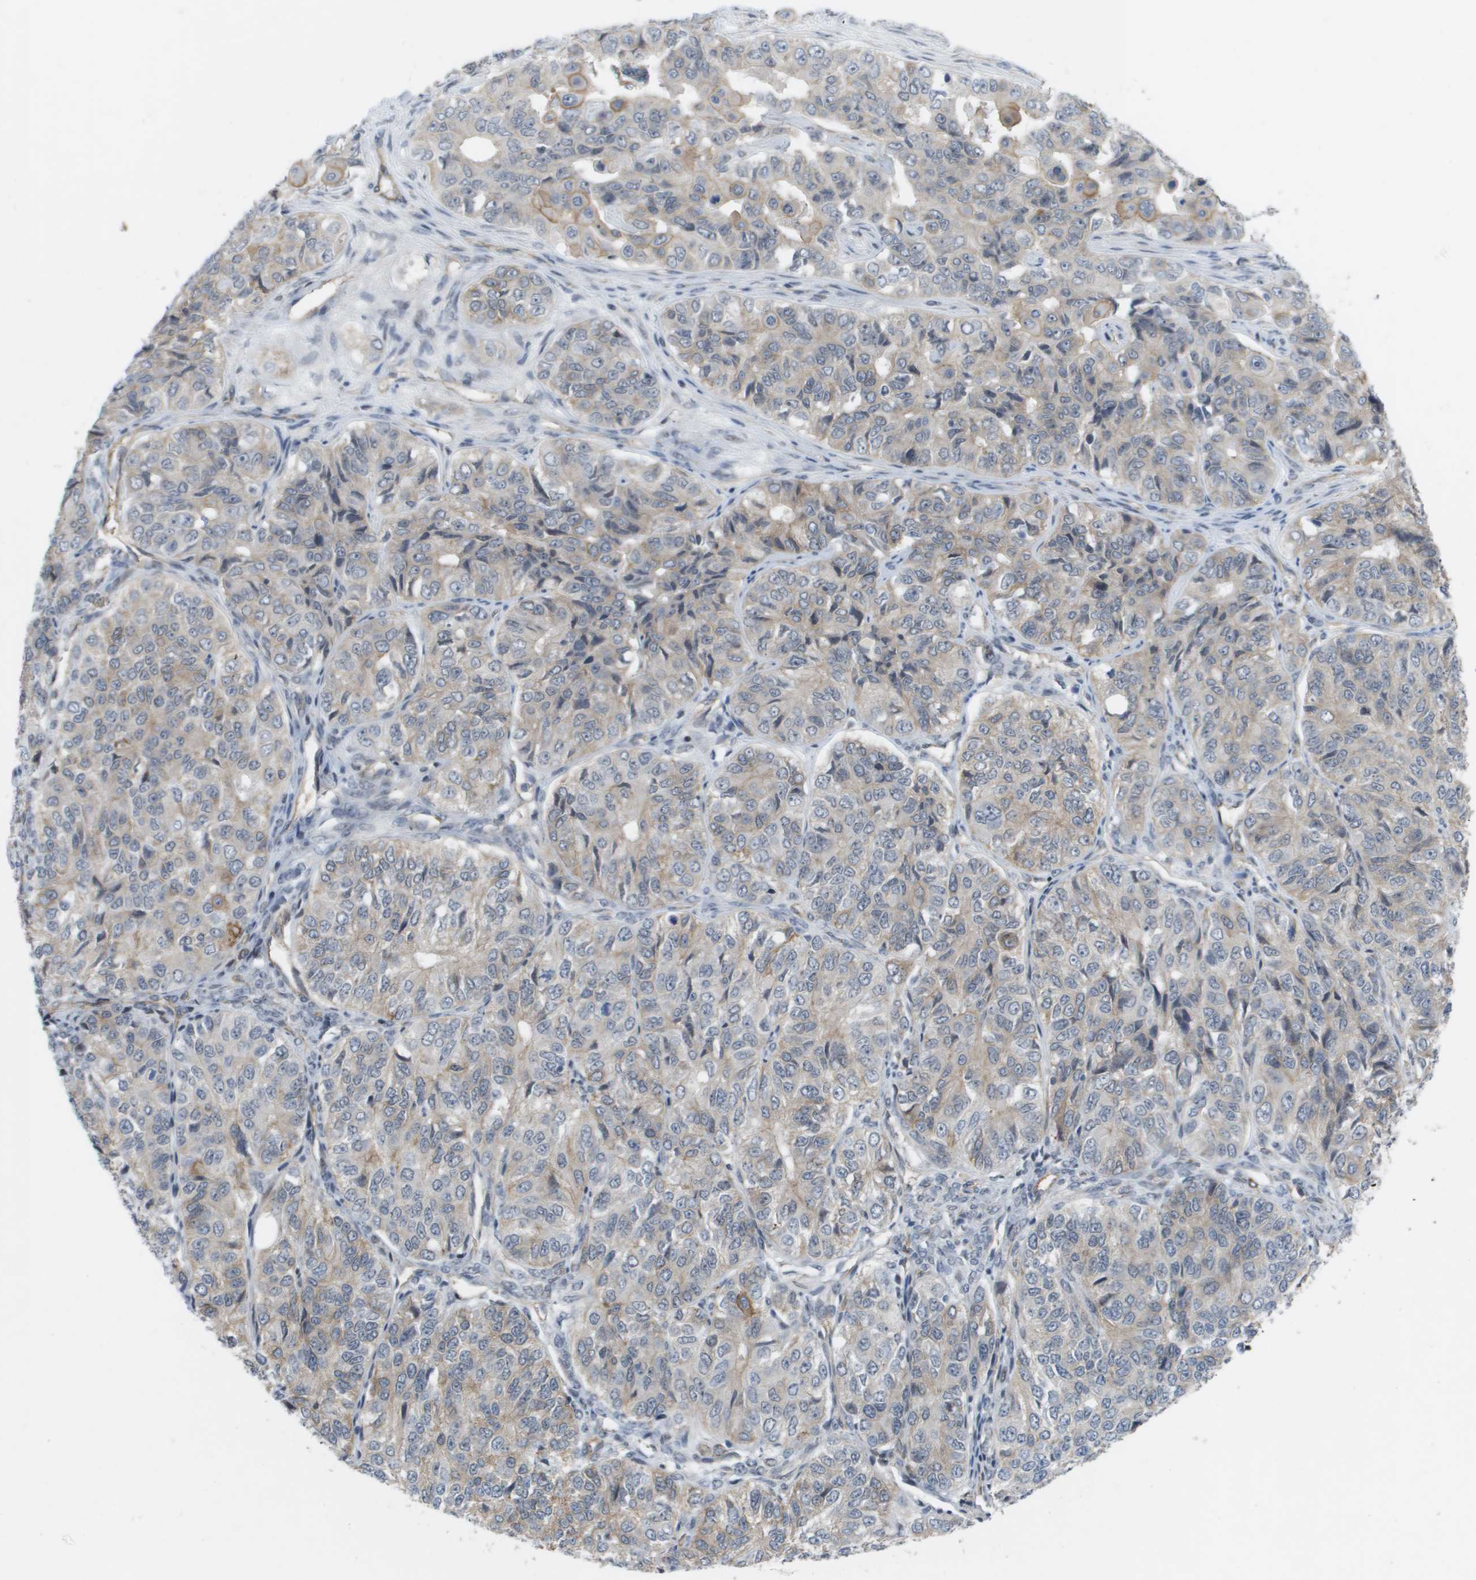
{"staining": {"intensity": "weak", "quantity": ">75%", "location": "cytoplasmic/membranous"}, "tissue": "ovarian cancer", "cell_type": "Tumor cells", "image_type": "cancer", "snomed": [{"axis": "morphology", "description": "Carcinoma, endometroid"}, {"axis": "topography", "description": "Ovary"}], "caption": "DAB (3,3'-diaminobenzidine) immunohistochemical staining of ovarian endometroid carcinoma reveals weak cytoplasmic/membranous protein expression in about >75% of tumor cells.", "gene": "MTARC2", "patient": {"sex": "female", "age": 51}}